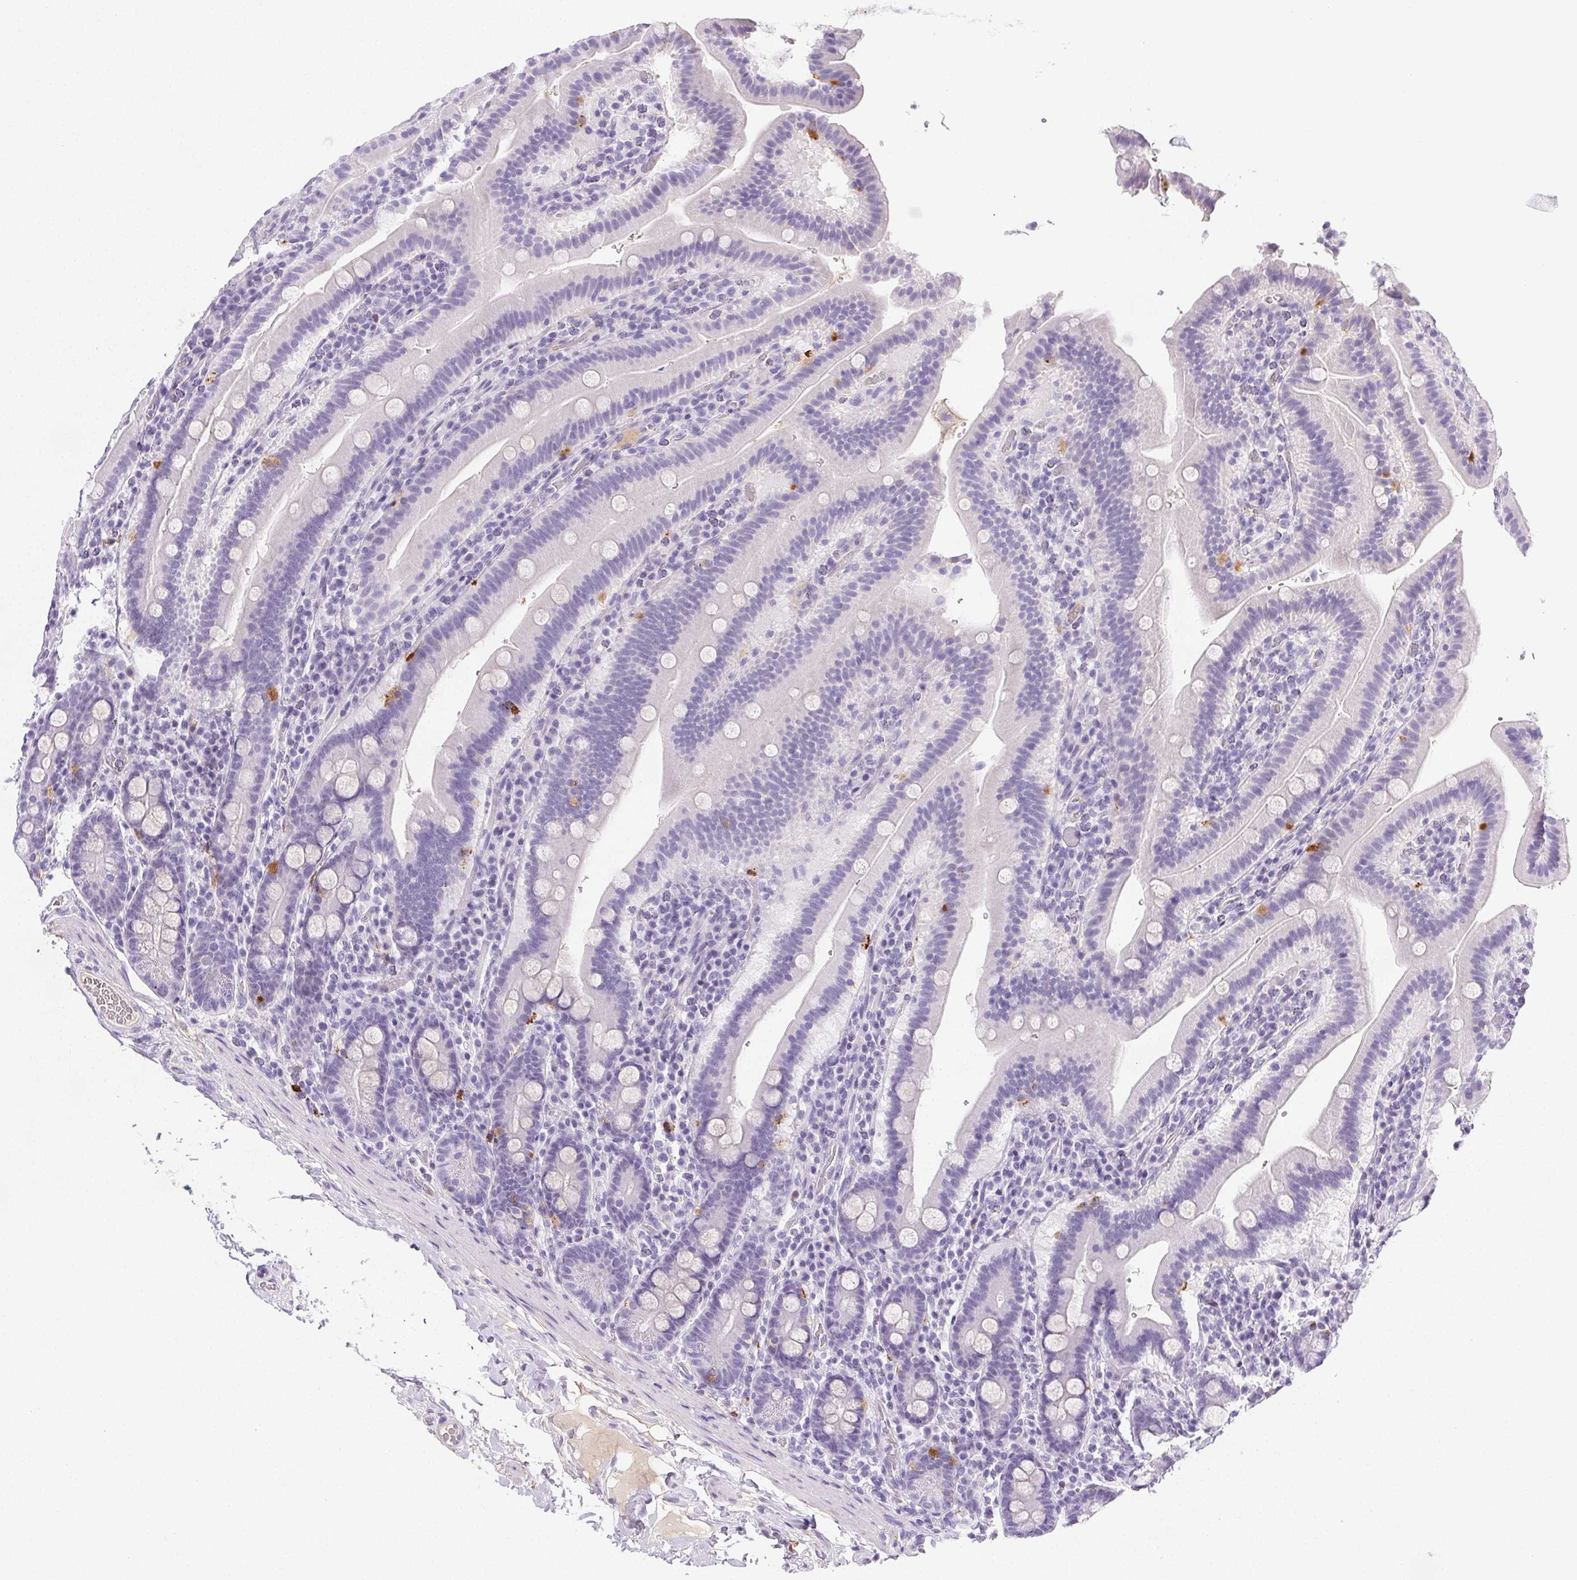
{"staining": {"intensity": "strong", "quantity": "<25%", "location": "cytoplasmic/membranous"}, "tissue": "small intestine", "cell_type": "Glandular cells", "image_type": "normal", "snomed": [{"axis": "morphology", "description": "Normal tissue, NOS"}, {"axis": "topography", "description": "Small intestine"}], "caption": "This photomicrograph reveals benign small intestine stained with immunohistochemistry to label a protein in brown. The cytoplasmic/membranous of glandular cells show strong positivity for the protein. Nuclei are counter-stained blue.", "gene": "VTN", "patient": {"sex": "male", "age": 26}}